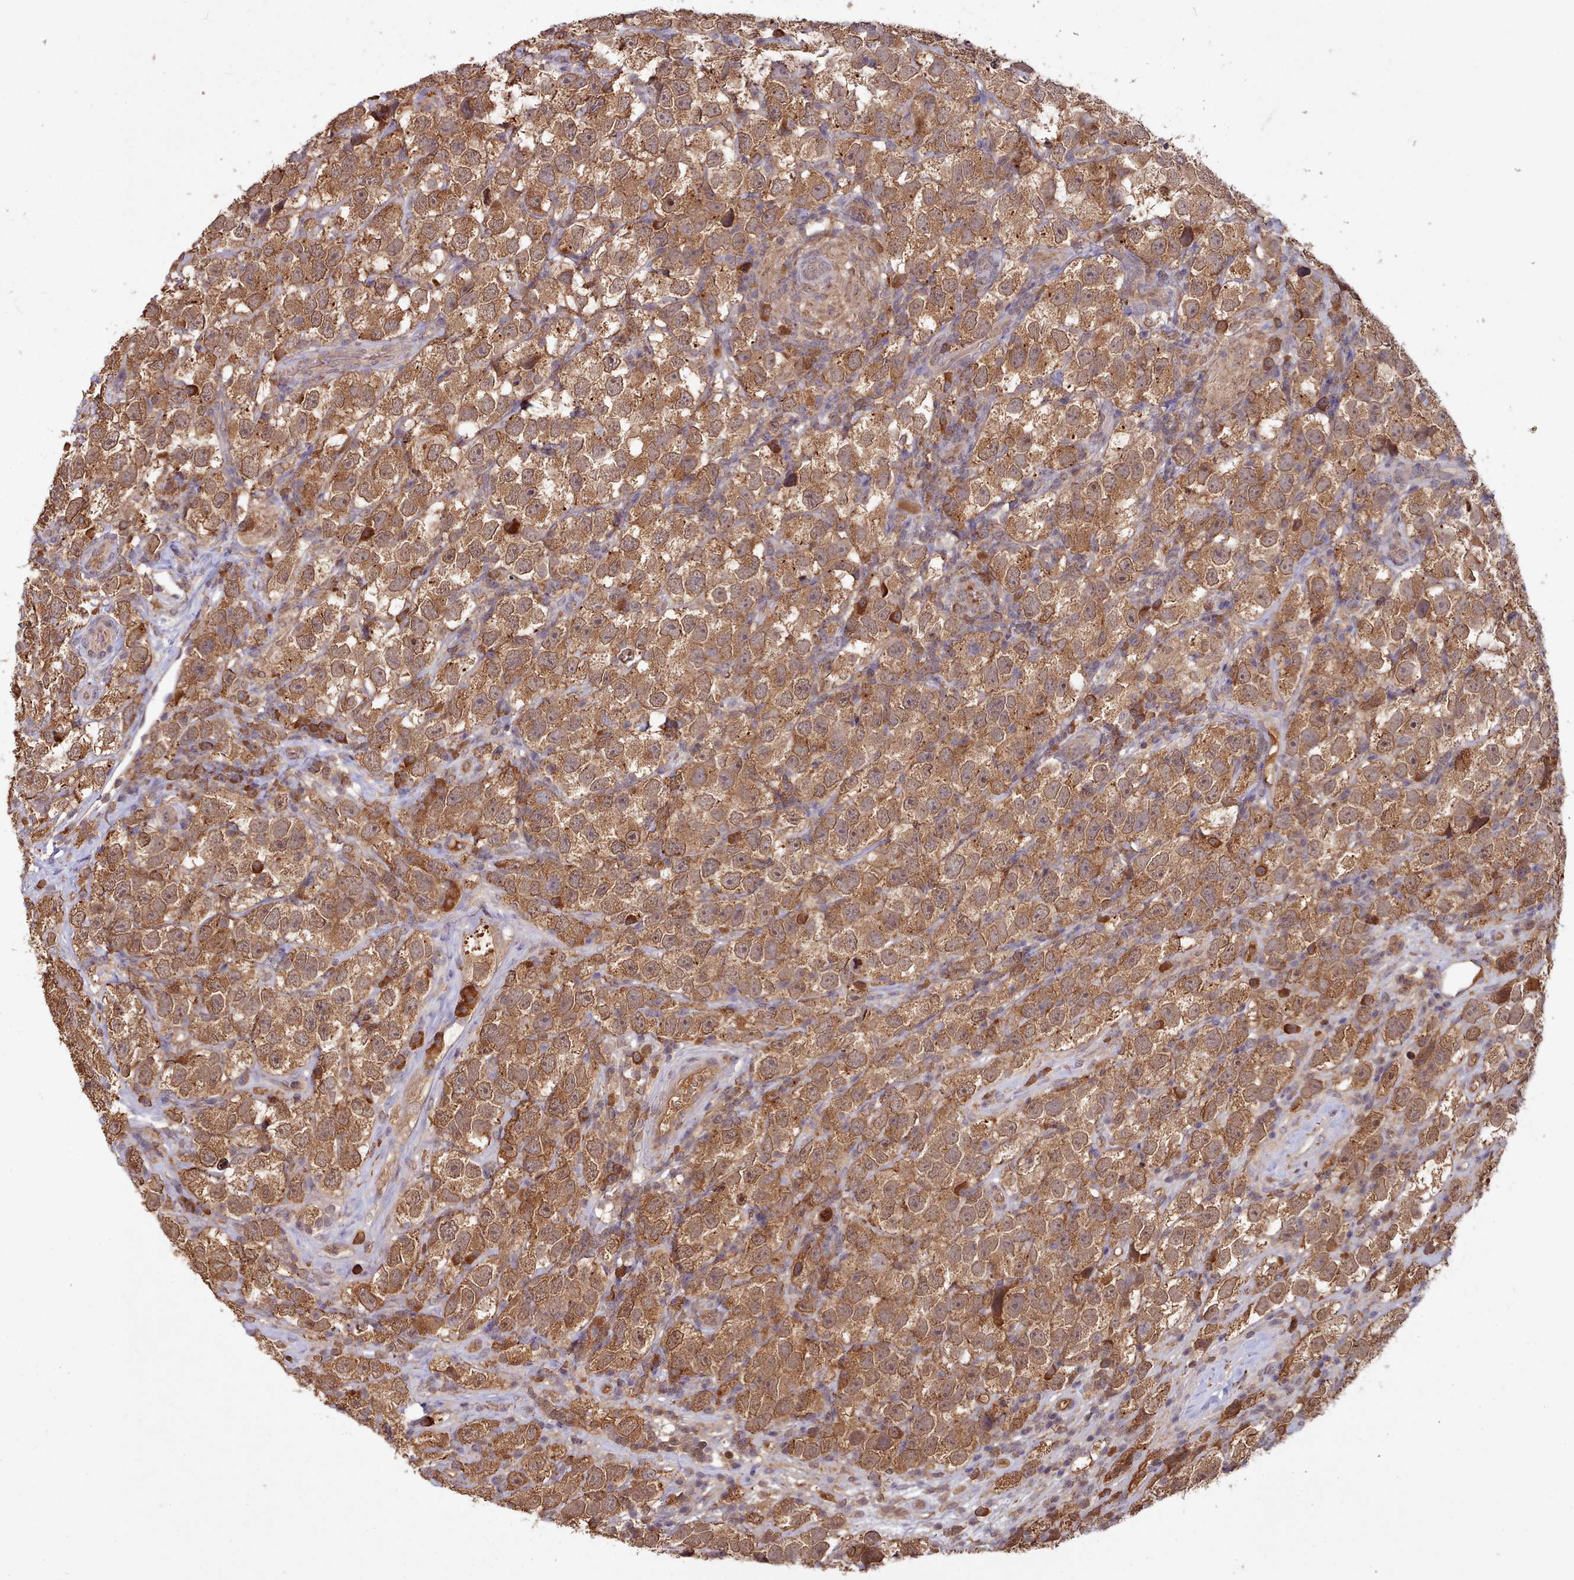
{"staining": {"intensity": "moderate", "quantity": ">75%", "location": "cytoplasmic/membranous"}, "tissue": "testis cancer", "cell_type": "Tumor cells", "image_type": "cancer", "snomed": [{"axis": "morphology", "description": "Seminoma, NOS"}, {"axis": "topography", "description": "Testis"}], "caption": "Protein staining of testis seminoma tissue displays moderate cytoplasmic/membranous staining in about >75% of tumor cells. (IHC, brightfield microscopy, high magnification).", "gene": "PIP4P1", "patient": {"sex": "male", "age": 26}}